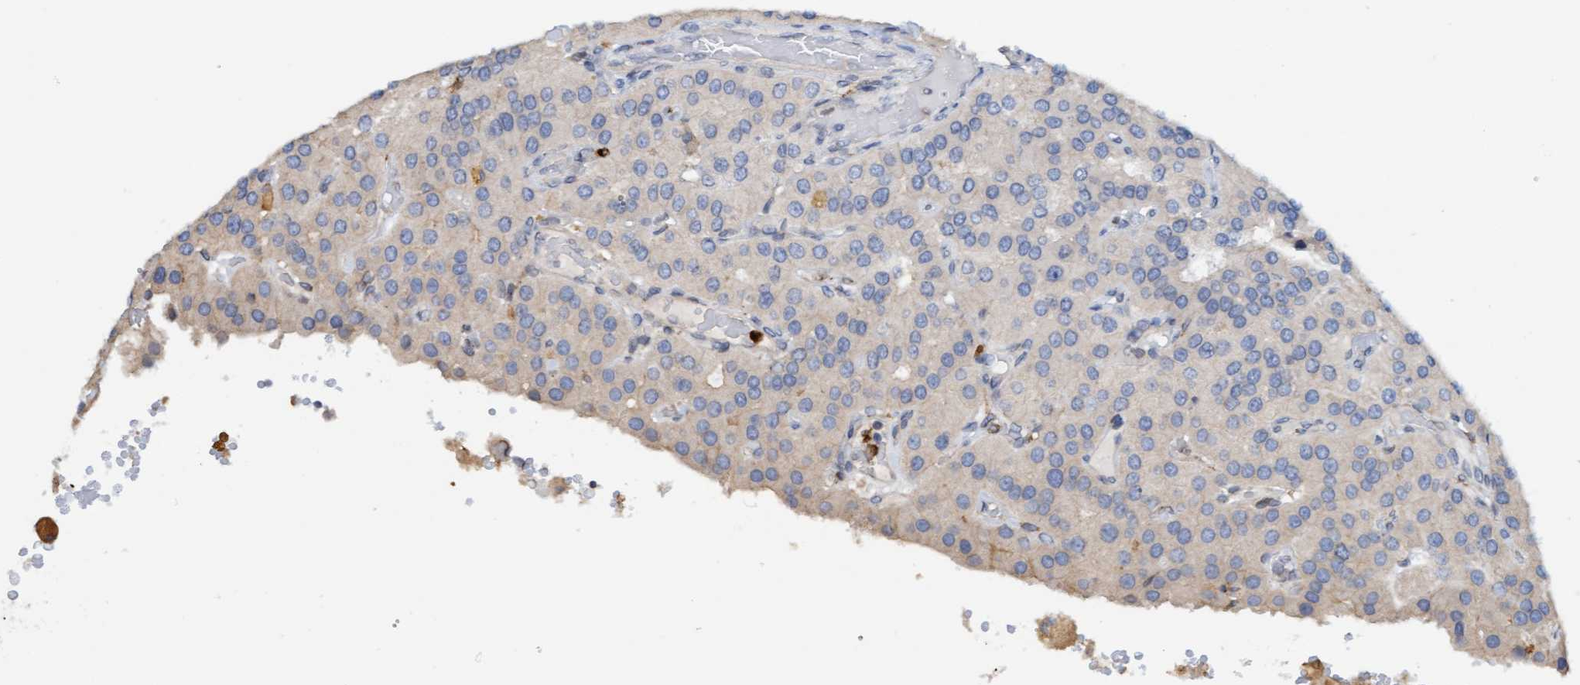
{"staining": {"intensity": "weak", "quantity": "<25%", "location": "cytoplasmic/membranous"}, "tissue": "parathyroid gland", "cell_type": "Glandular cells", "image_type": "normal", "snomed": [{"axis": "morphology", "description": "Normal tissue, NOS"}, {"axis": "morphology", "description": "Adenoma, NOS"}, {"axis": "topography", "description": "Parathyroid gland"}], "caption": "DAB (3,3'-diaminobenzidine) immunohistochemical staining of unremarkable human parathyroid gland displays no significant positivity in glandular cells.", "gene": "MMP8", "patient": {"sex": "female", "age": 86}}